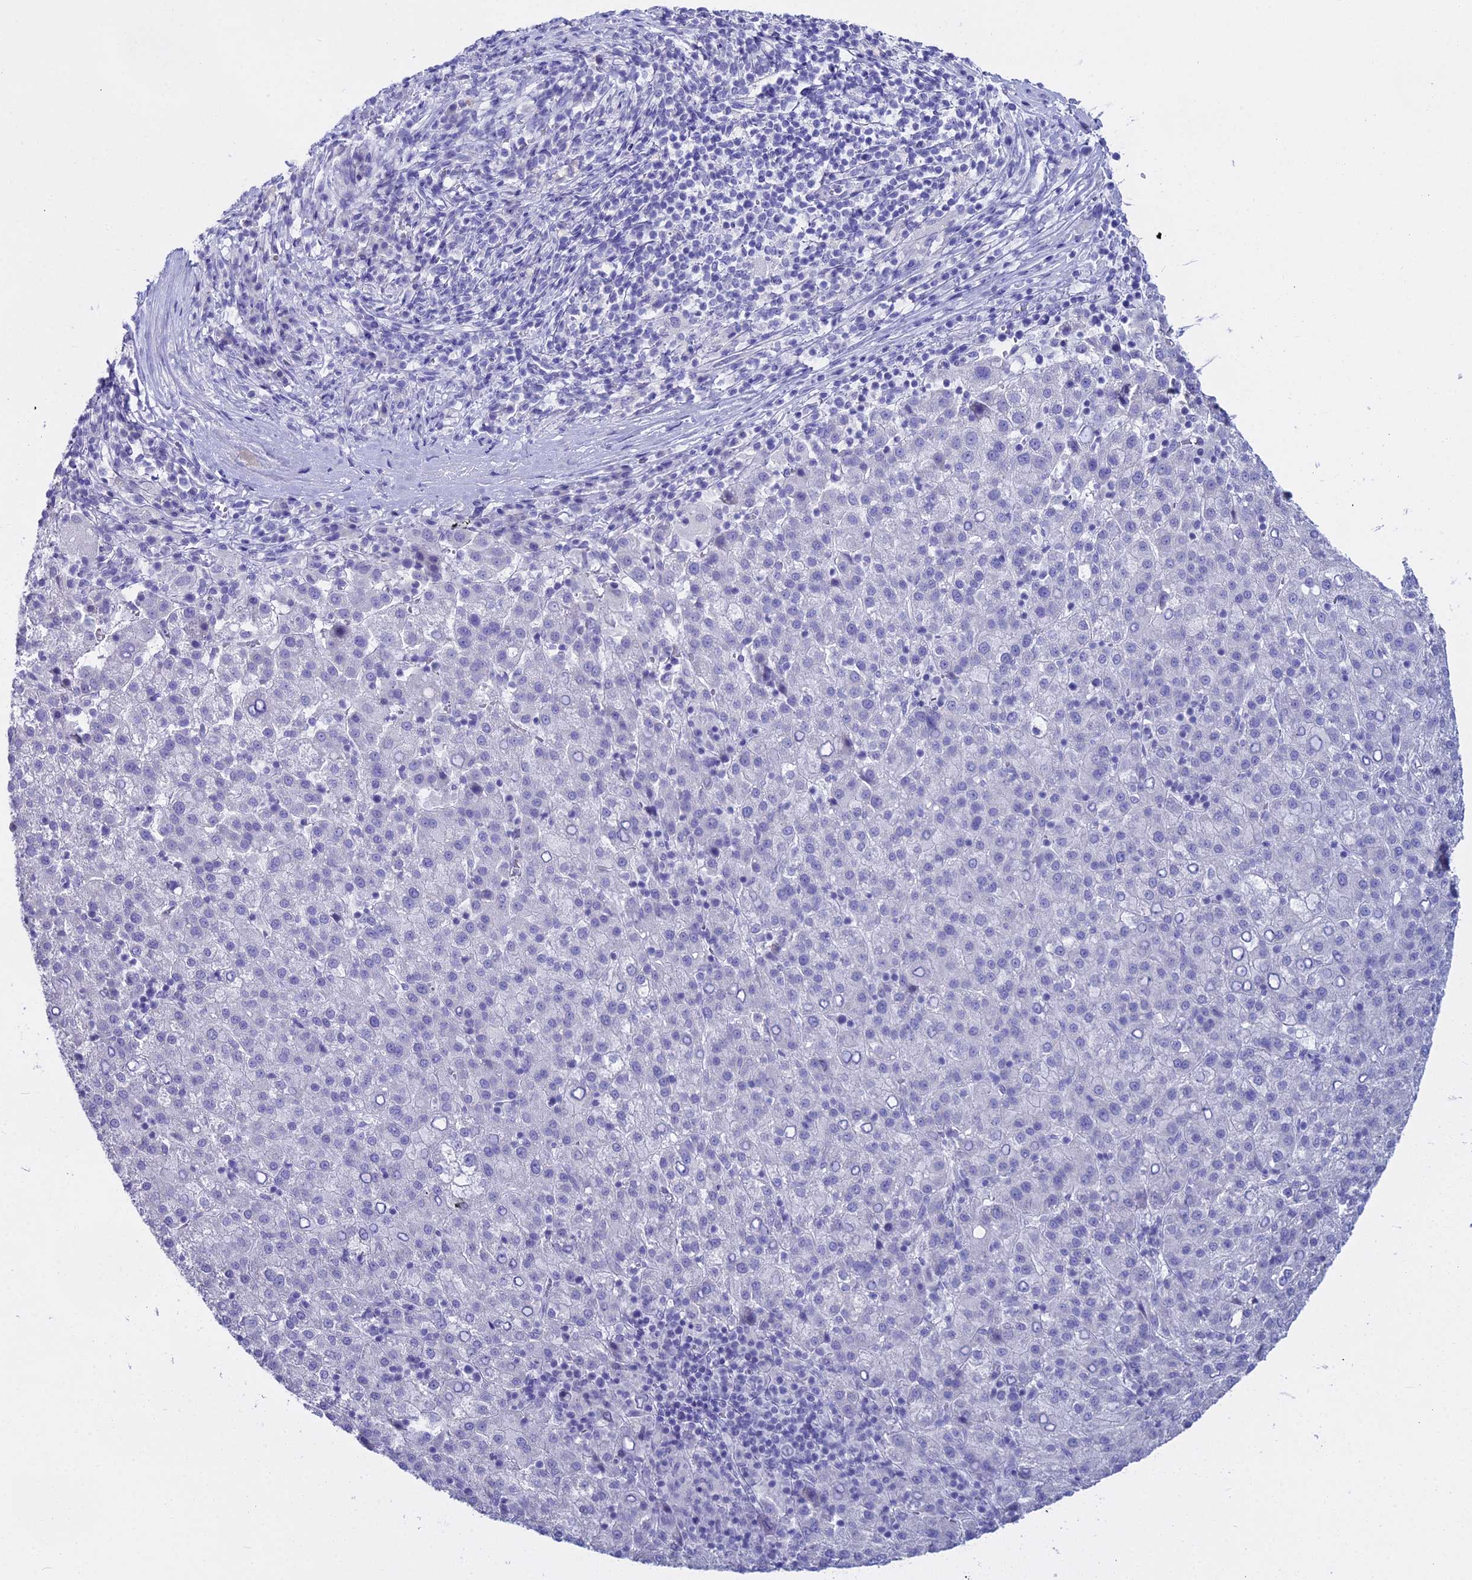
{"staining": {"intensity": "negative", "quantity": "none", "location": "none"}, "tissue": "liver cancer", "cell_type": "Tumor cells", "image_type": "cancer", "snomed": [{"axis": "morphology", "description": "Carcinoma, Hepatocellular, NOS"}, {"axis": "topography", "description": "Liver"}], "caption": "High power microscopy histopathology image of an IHC photomicrograph of liver cancer (hepatocellular carcinoma), revealing no significant staining in tumor cells.", "gene": "S100A7", "patient": {"sex": "female", "age": 58}}